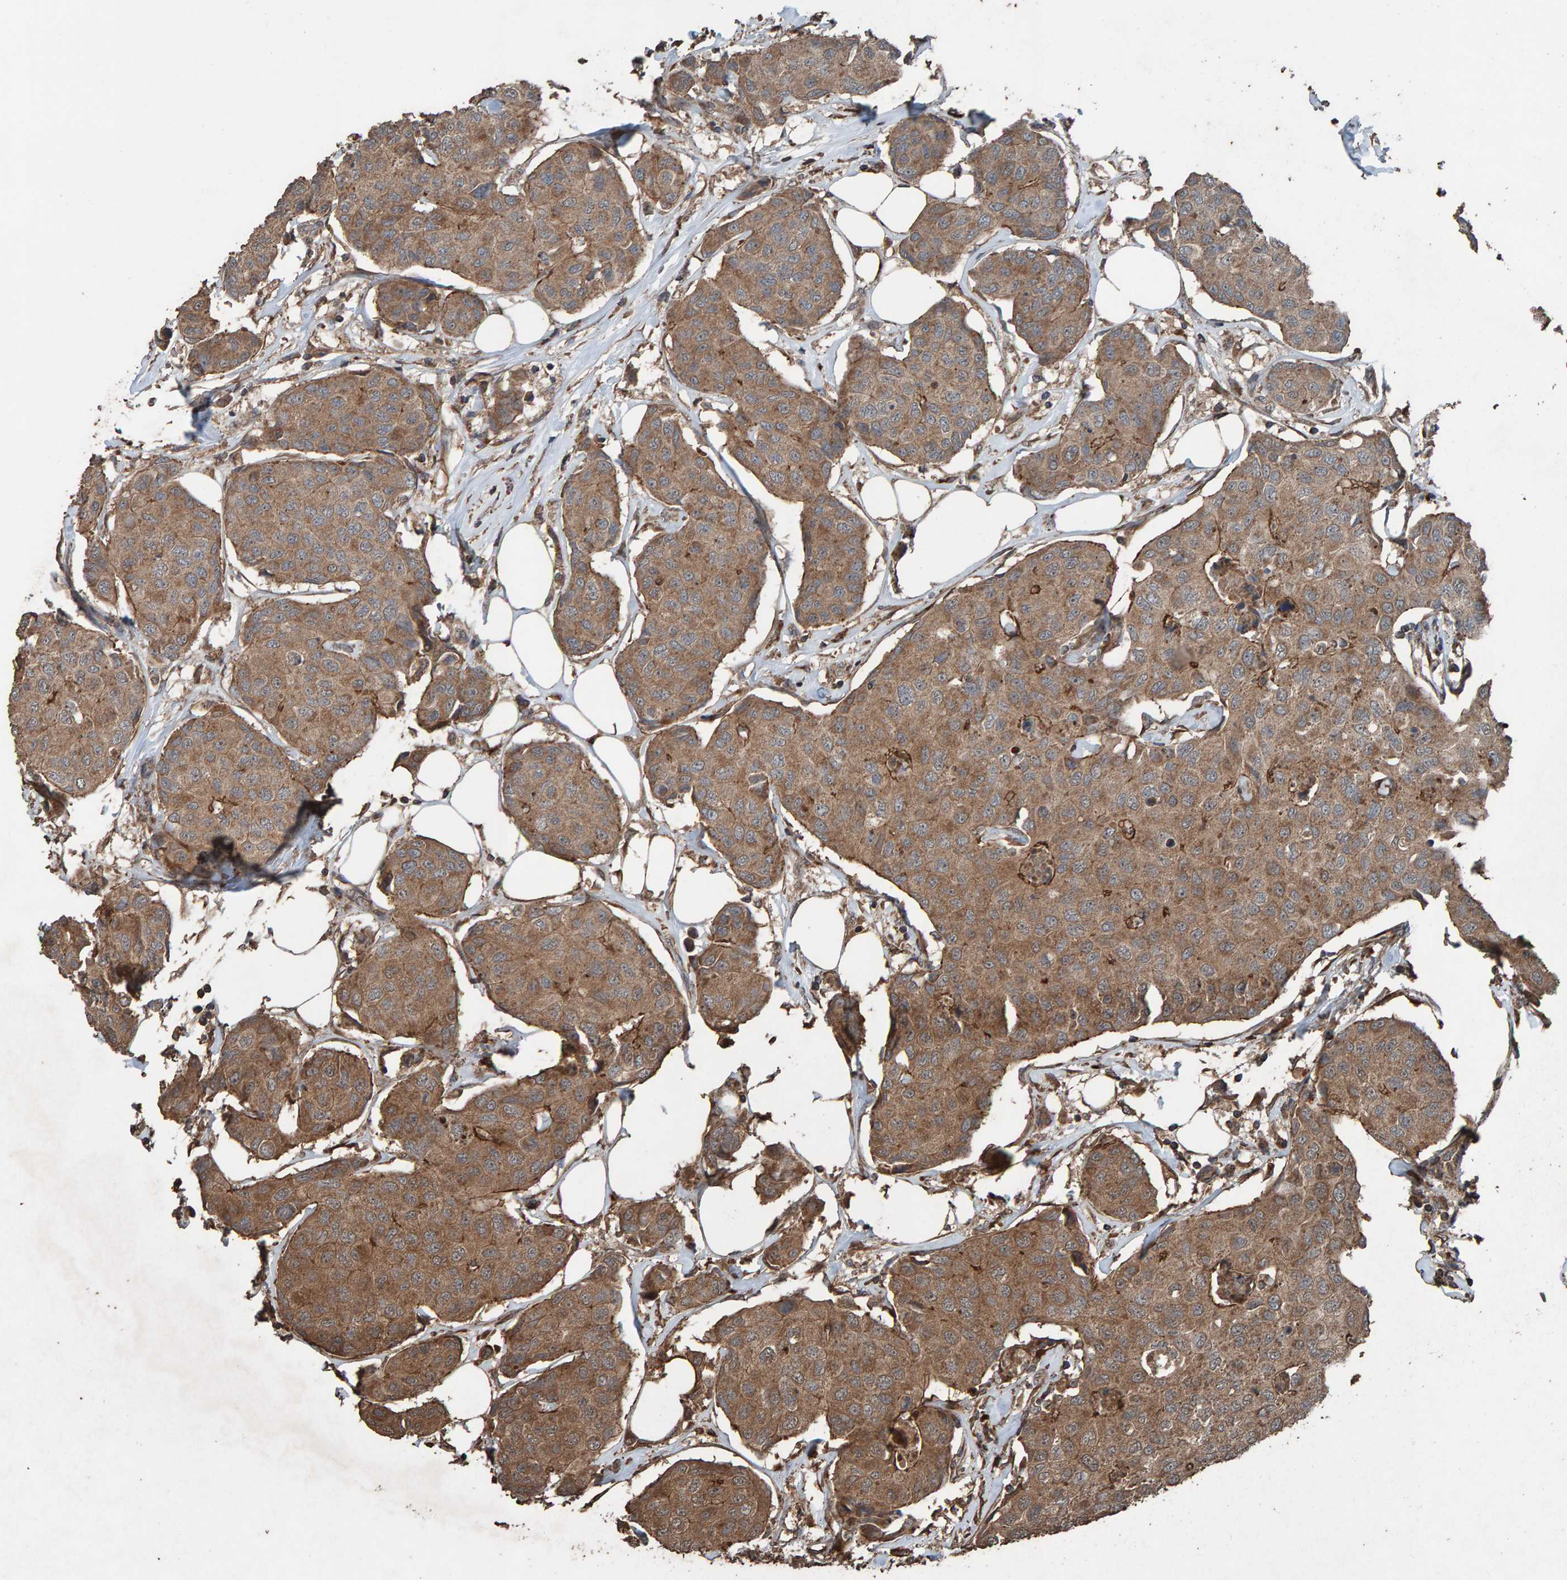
{"staining": {"intensity": "moderate", "quantity": ">75%", "location": "cytoplasmic/membranous"}, "tissue": "breast cancer", "cell_type": "Tumor cells", "image_type": "cancer", "snomed": [{"axis": "morphology", "description": "Duct carcinoma"}, {"axis": "topography", "description": "Breast"}], "caption": "DAB (3,3'-diaminobenzidine) immunohistochemical staining of human breast cancer (invasive ductal carcinoma) displays moderate cytoplasmic/membranous protein expression in about >75% of tumor cells.", "gene": "DUS1L", "patient": {"sex": "female", "age": 80}}